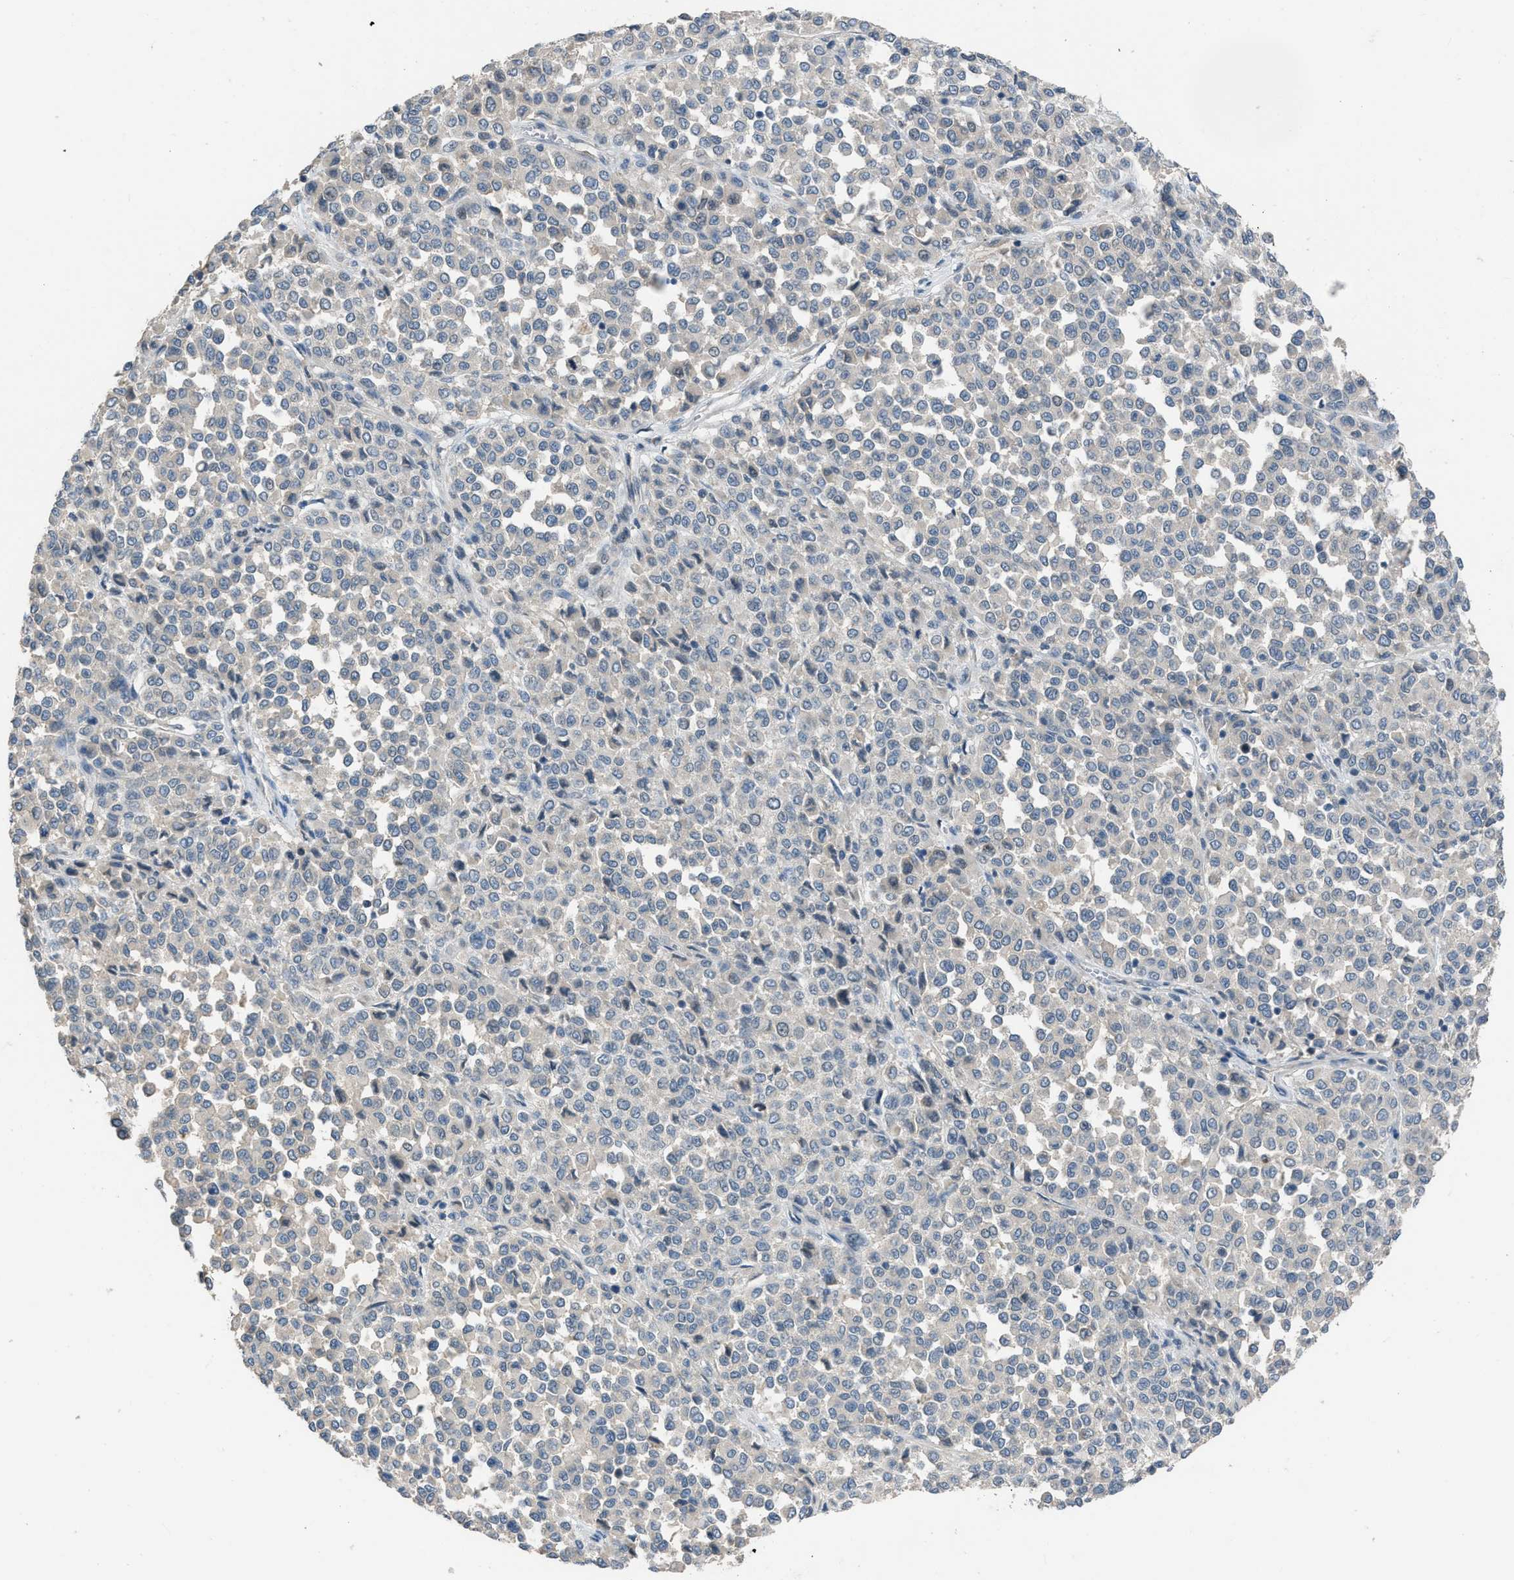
{"staining": {"intensity": "negative", "quantity": "none", "location": "none"}, "tissue": "melanoma", "cell_type": "Tumor cells", "image_type": "cancer", "snomed": [{"axis": "morphology", "description": "Malignant melanoma, Metastatic site"}, {"axis": "topography", "description": "Pancreas"}], "caption": "A micrograph of human melanoma is negative for staining in tumor cells.", "gene": "MIS18A", "patient": {"sex": "female", "age": 30}}